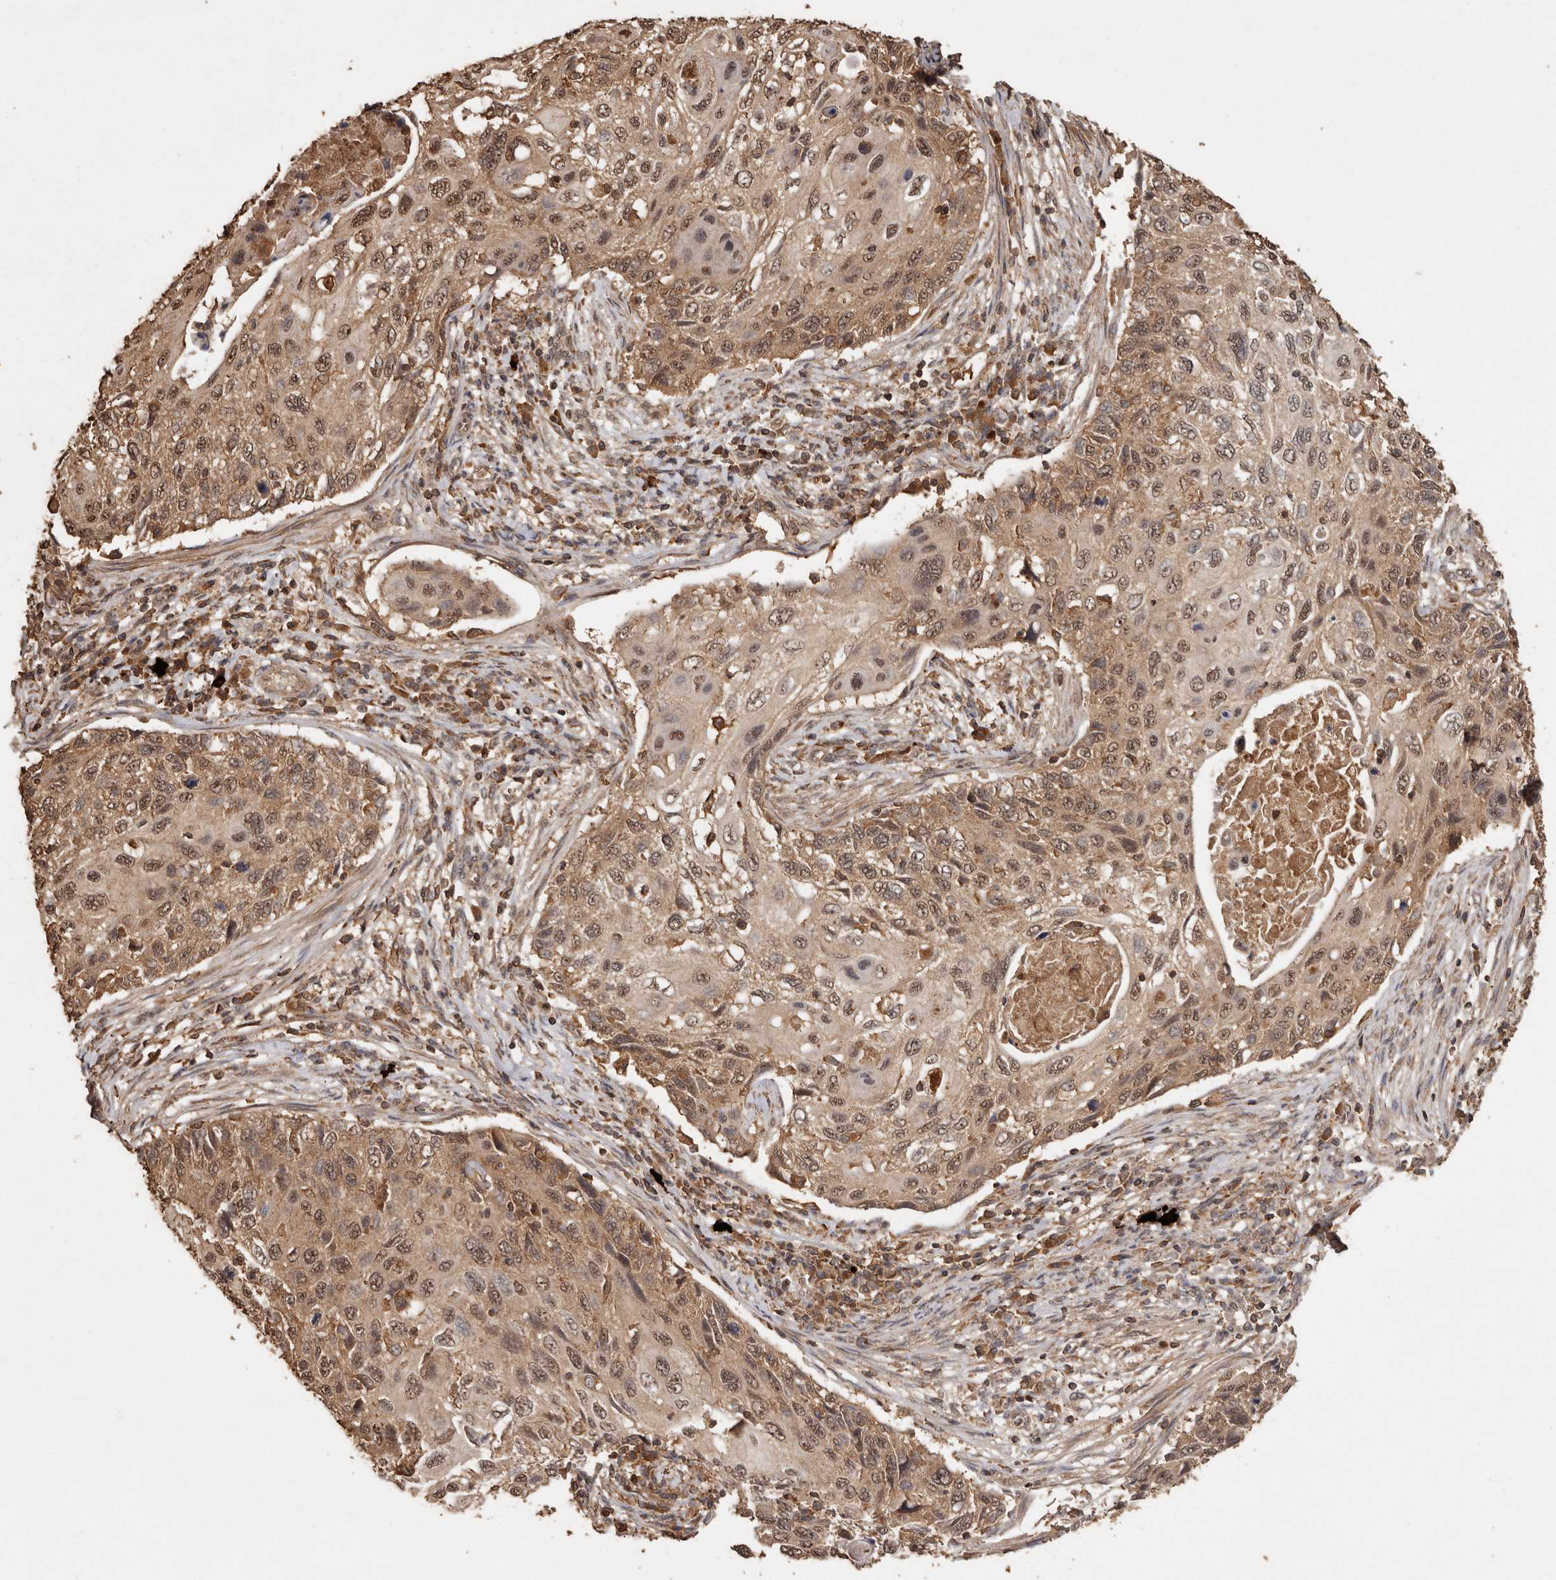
{"staining": {"intensity": "moderate", "quantity": ">75%", "location": "cytoplasmic/membranous,nuclear"}, "tissue": "cervical cancer", "cell_type": "Tumor cells", "image_type": "cancer", "snomed": [{"axis": "morphology", "description": "Squamous cell carcinoma, NOS"}, {"axis": "topography", "description": "Cervix"}], "caption": "Brown immunohistochemical staining in human squamous cell carcinoma (cervical) exhibits moderate cytoplasmic/membranous and nuclear staining in approximately >75% of tumor cells.", "gene": "RWDD1", "patient": {"sex": "female", "age": 70}}